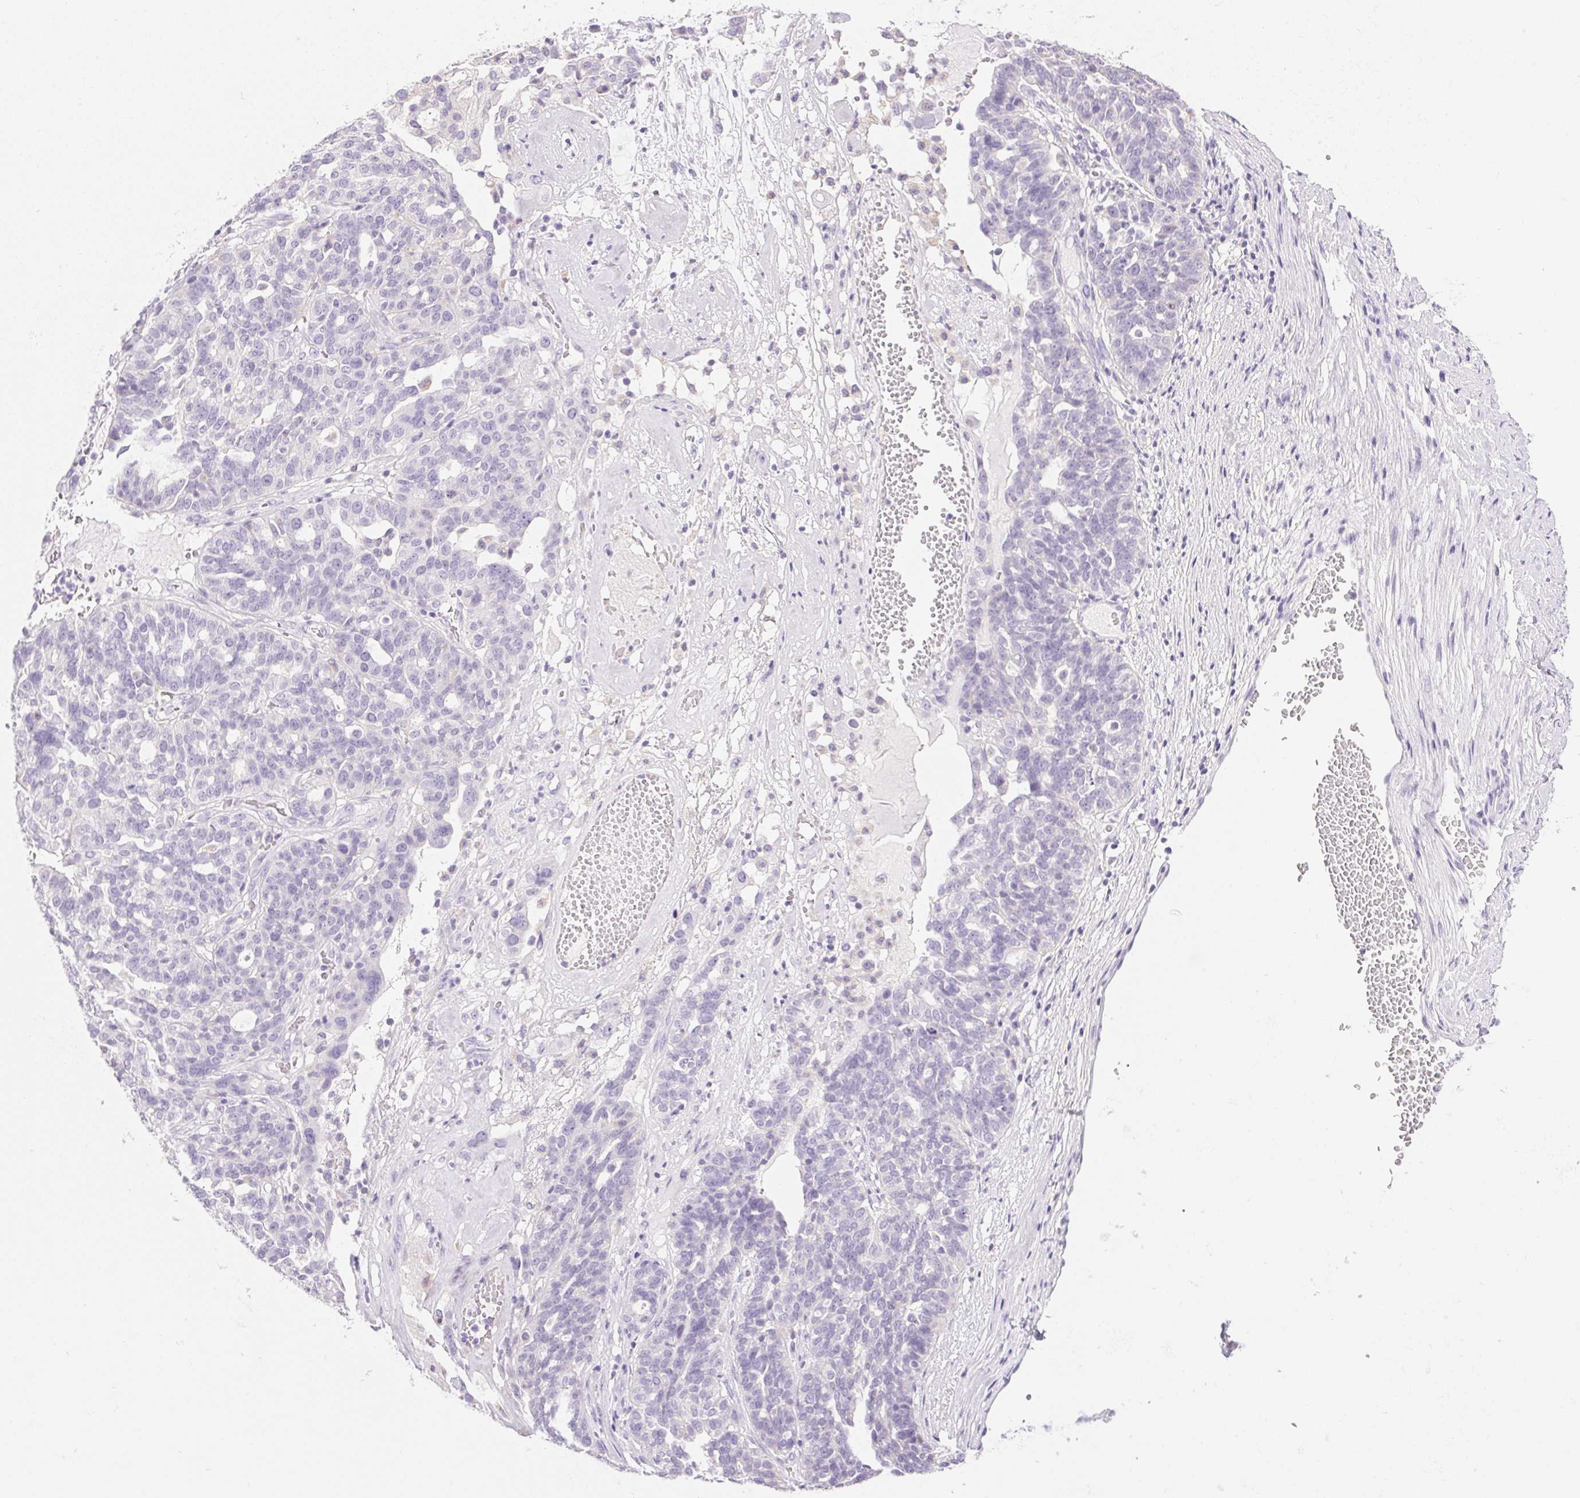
{"staining": {"intensity": "negative", "quantity": "none", "location": "none"}, "tissue": "ovarian cancer", "cell_type": "Tumor cells", "image_type": "cancer", "snomed": [{"axis": "morphology", "description": "Cystadenocarcinoma, serous, NOS"}, {"axis": "topography", "description": "Ovary"}], "caption": "The photomicrograph shows no significant expression in tumor cells of ovarian cancer.", "gene": "ATP6V1G3", "patient": {"sex": "female", "age": 59}}